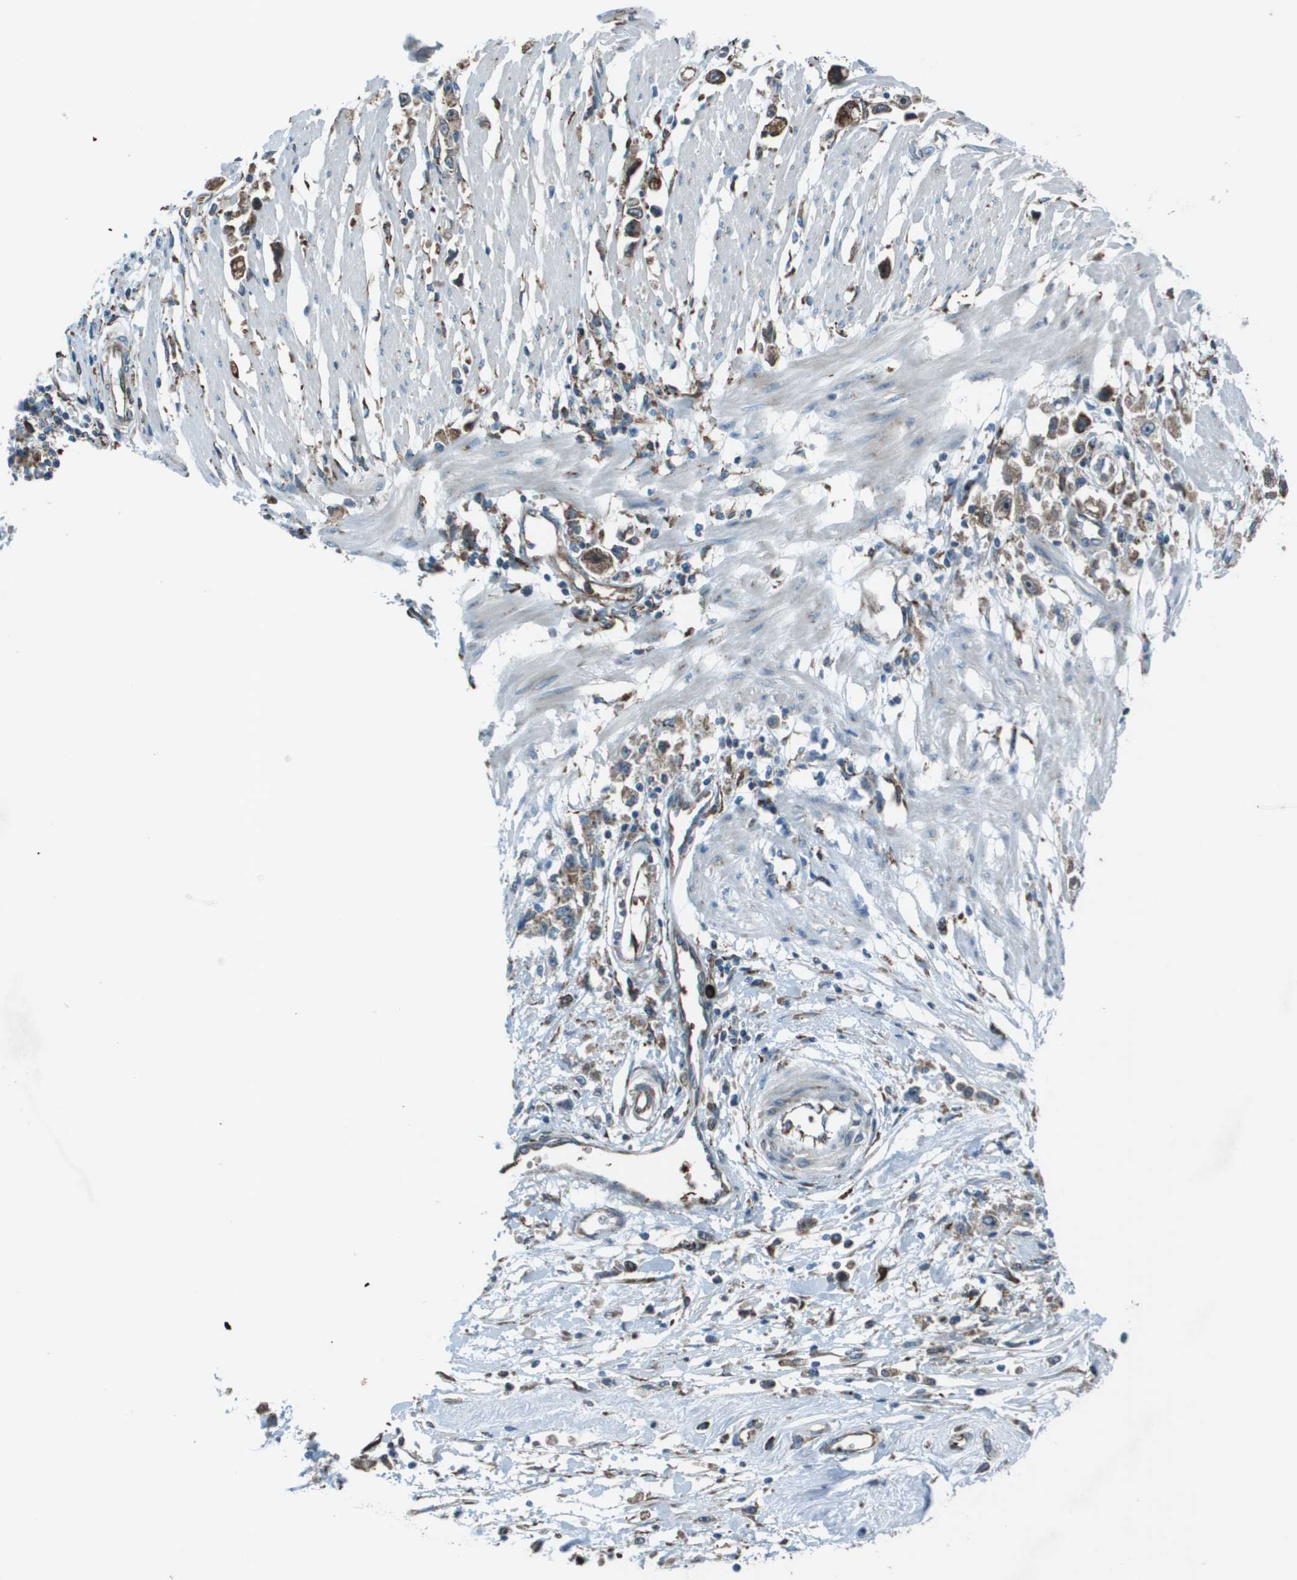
{"staining": {"intensity": "moderate", "quantity": ">75%", "location": "cytoplasmic/membranous"}, "tissue": "stomach cancer", "cell_type": "Tumor cells", "image_type": "cancer", "snomed": [{"axis": "morphology", "description": "Adenocarcinoma, NOS"}, {"axis": "topography", "description": "Stomach"}], "caption": "About >75% of tumor cells in human stomach cancer reveal moderate cytoplasmic/membranous protein expression as visualized by brown immunohistochemical staining.", "gene": "UTS2", "patient": {"sex": "female", "age": 59}}